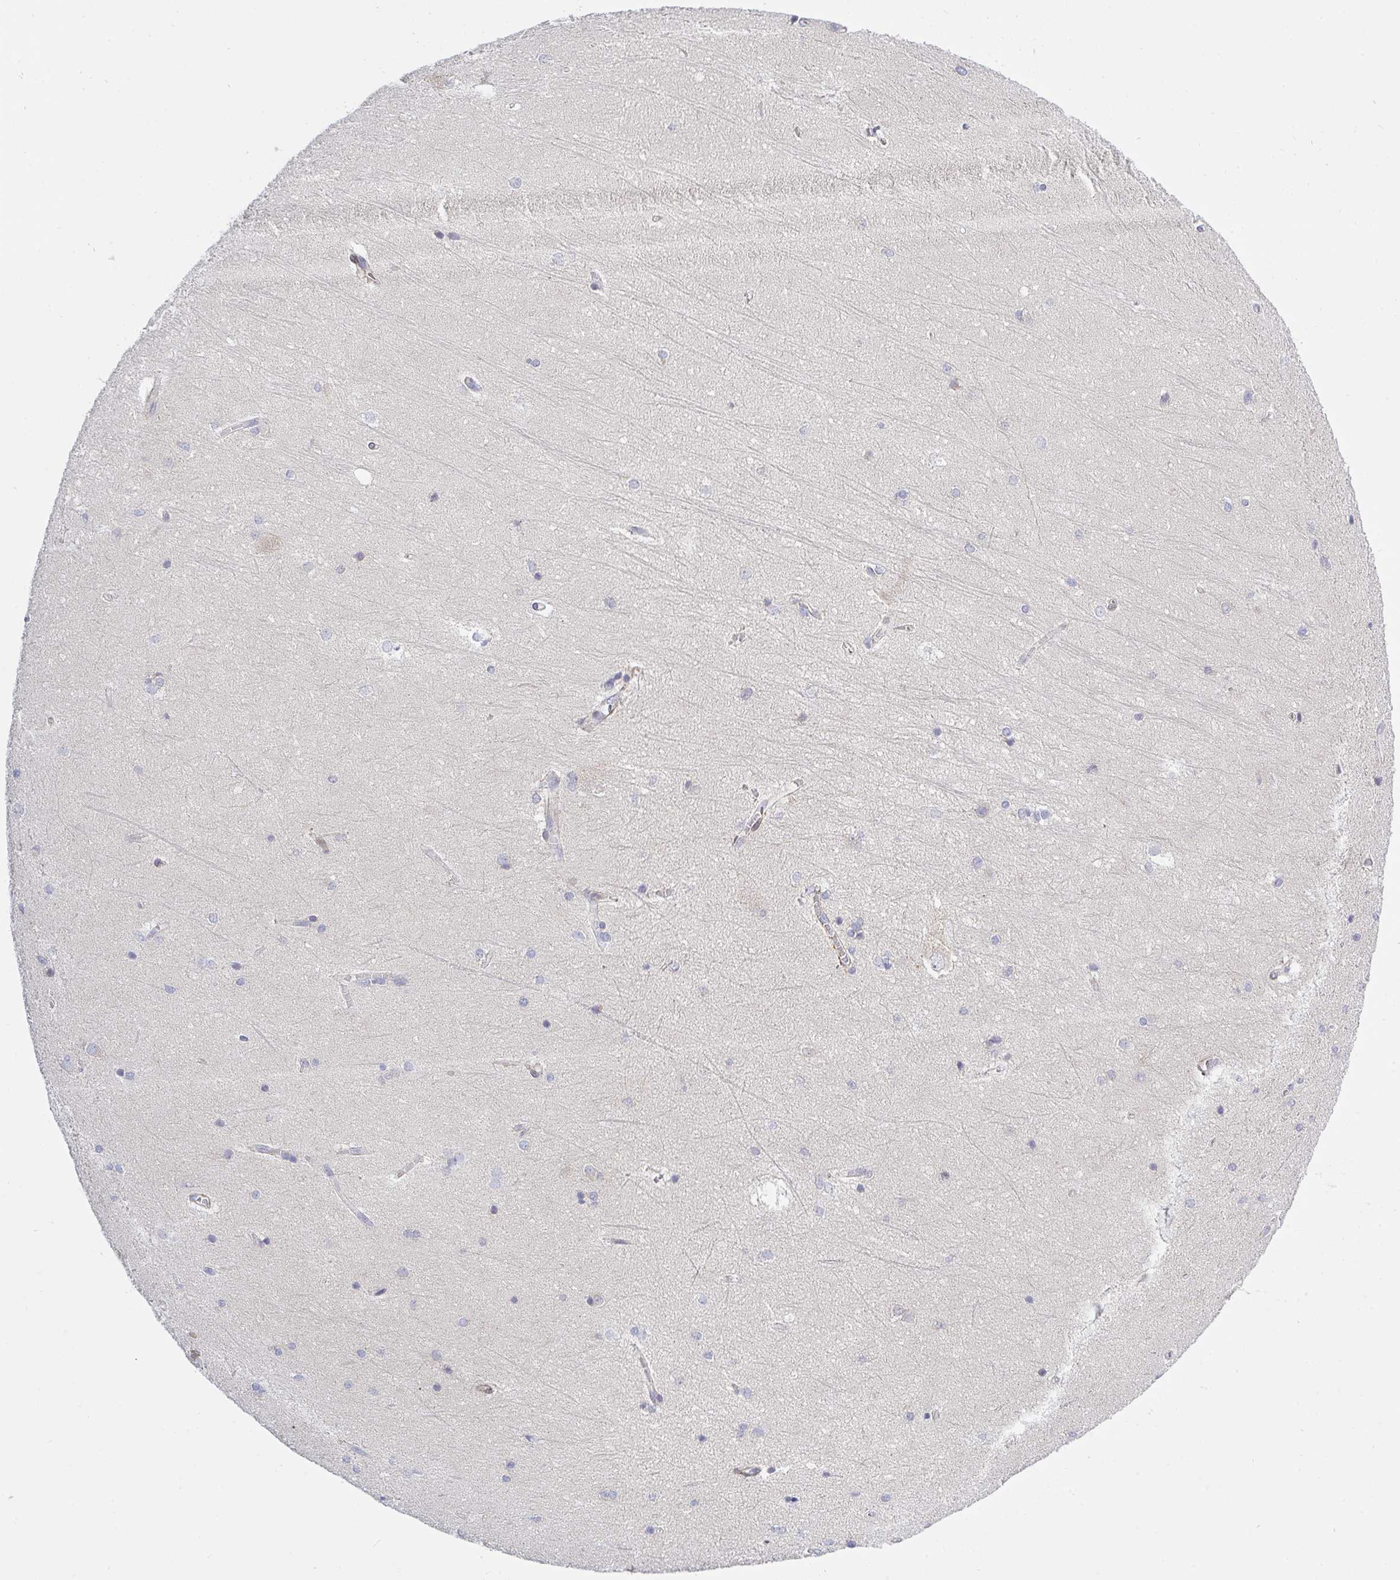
{"staining": {"intensity": "negative", "quantity": "none", "location": "none"}, "tissue": "hippocampus", "cell_type": "Glial cells", "image_type": "normal", "snomed": [{"axis": "morphology", "description": "Normal tissue, NOS"}, {"axis": "topography", "description": "Cerebral cortex"}, {"axis": "topography", "description": "Hippocampus"}], "caption": "Immunohistochemistry (IHC) image of unremarkable hippocampus: hippocampus stained with DAB (3,3'-diaminobenzidine) exhibits no significant protein expression in glial cells. Nuclei are stained in blue.", "gene": "FRMD3", "patient": {"sex": "female", "age": 19}}